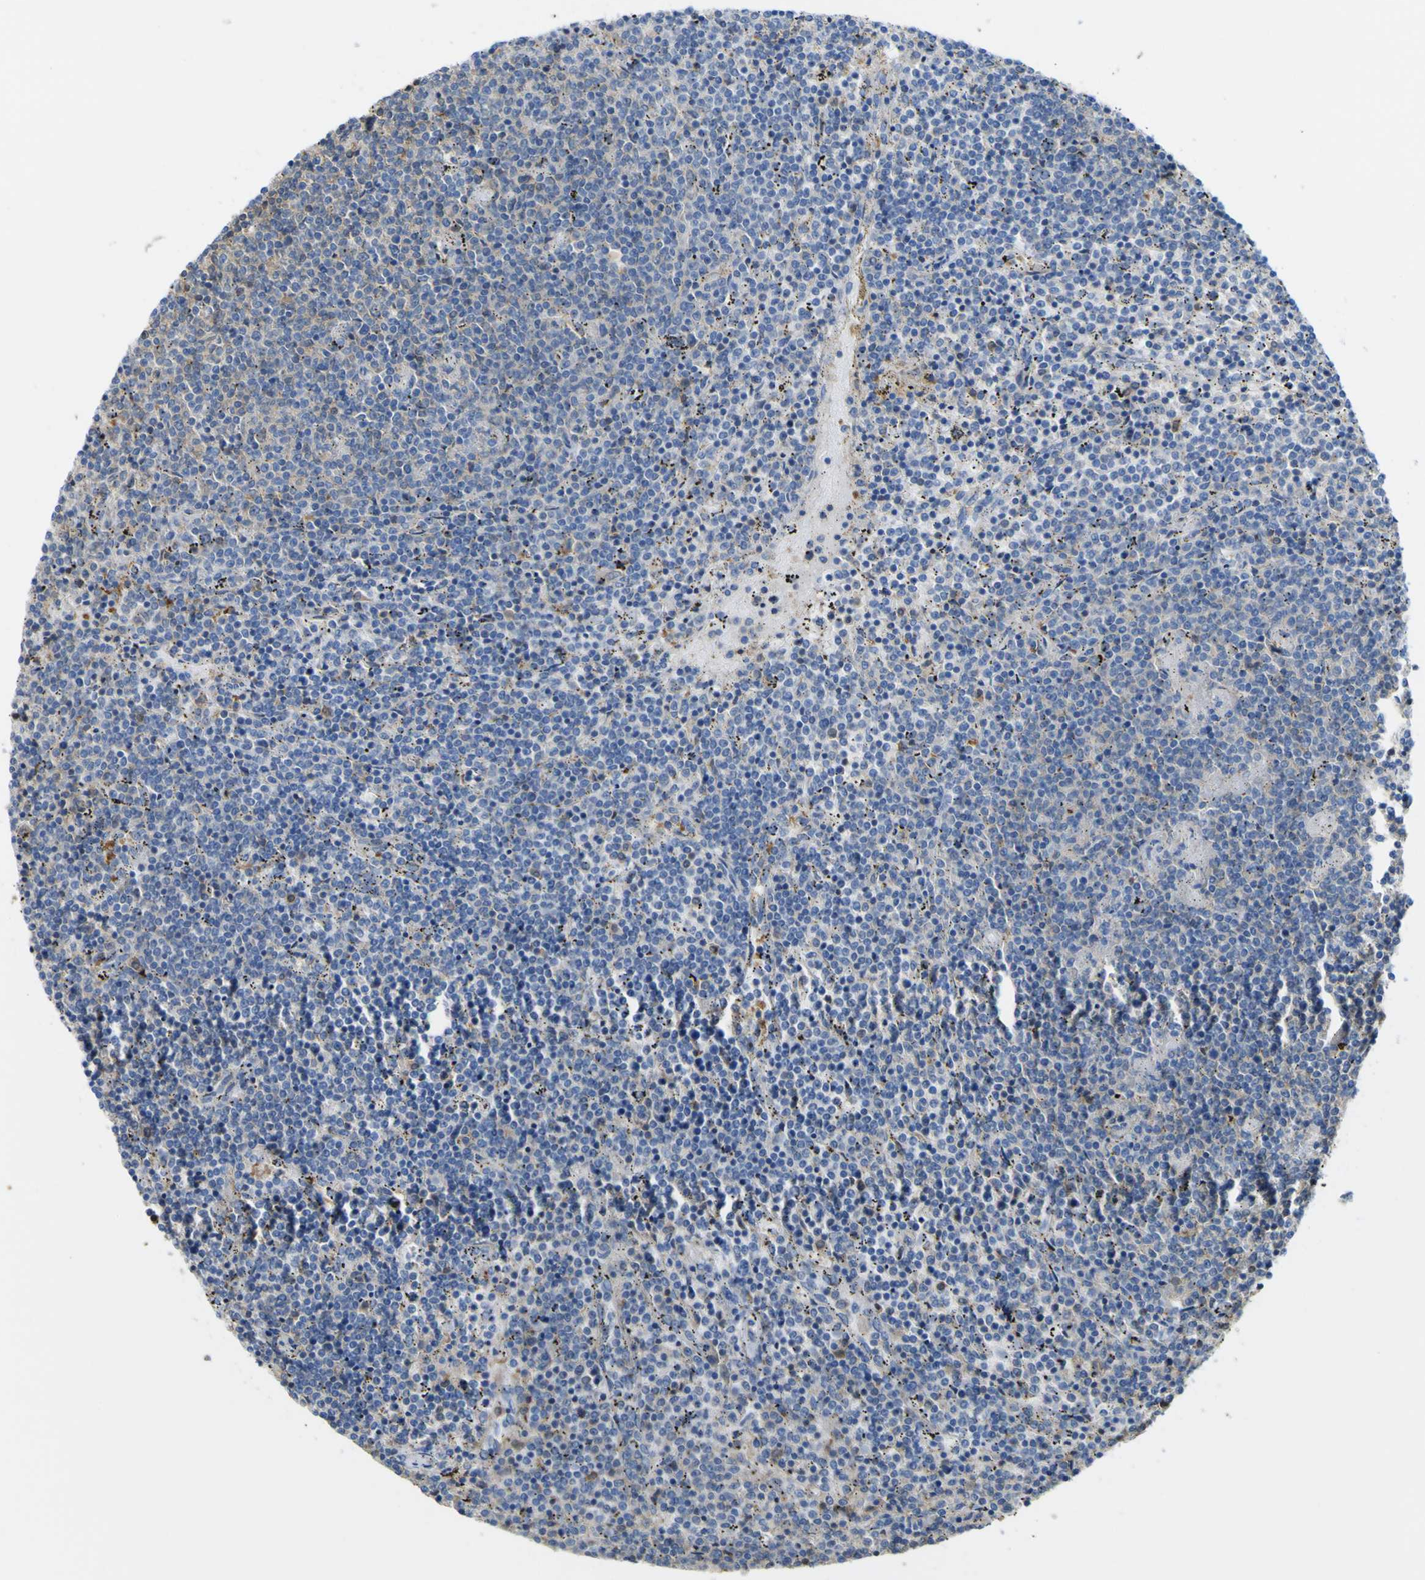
{"staining": {"intensity": "negative", "quantity": "none", "location": "none"}, "tissue": "lymphoma", "cell_type": "Tumor cells", "image_type": "cancer", "snomed": [{"axis": "morphology", "description": "Malignant lymphoma, non-Hodgkin's type, Low grade"}, {"axis": "topography", "description": "Spleen"}], "caption": "Tumor cells show no significant expression in lymphoma.", "gene": "ABHD3", "patient": {"sex": "female", "age": 50}}